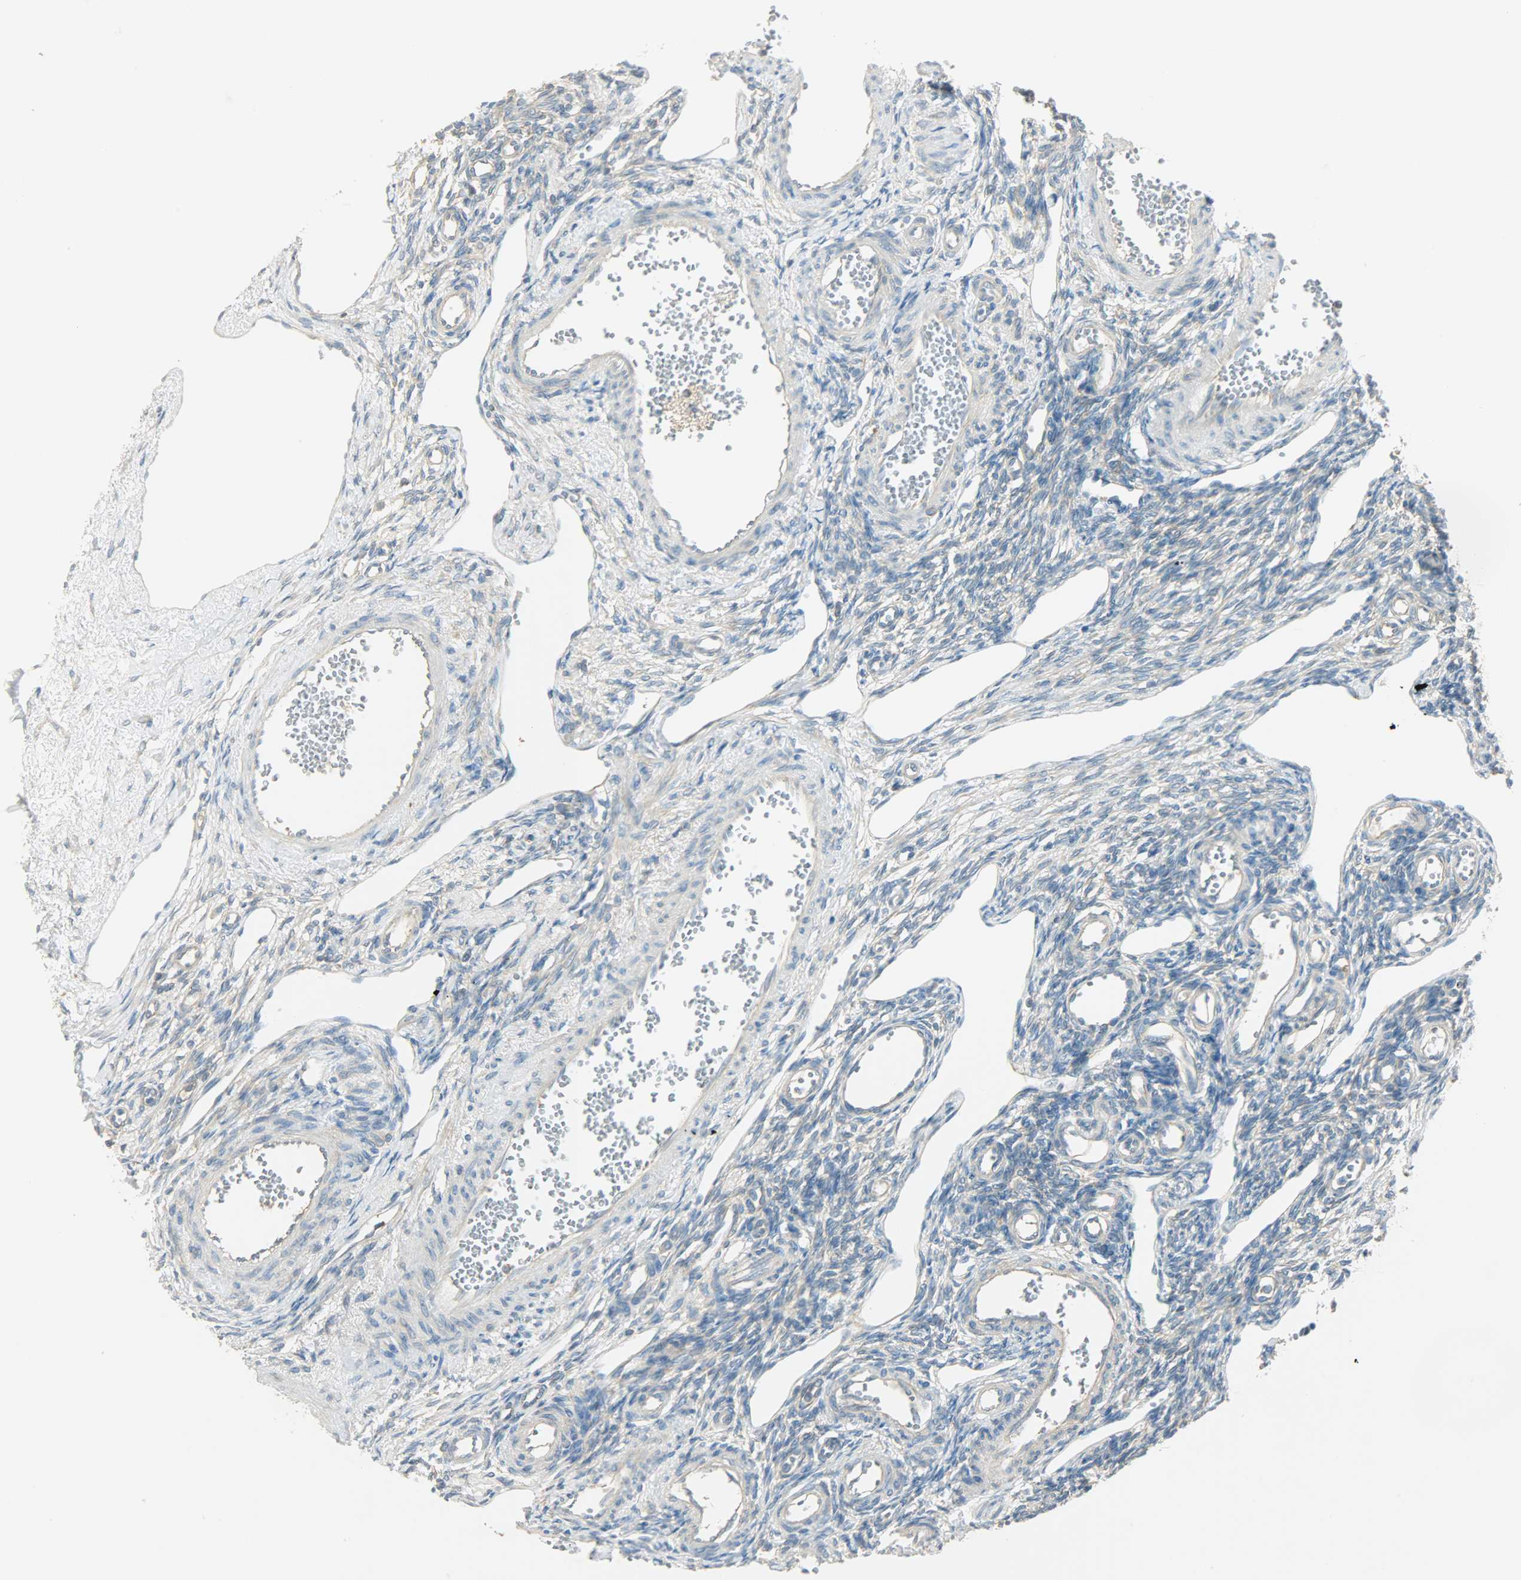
{"staining": {"intensity": "weak", "quantity": "25%-75%", "location": "cytoplasmic/membranous"}, "tissue": "ovary", "cell_type": "Ovarian stroma cells", "image_type": "normal", "snomed": [{"axis": "morphology", "description": "Normal tissue, NOS"}, {"axis": "topography", "description": "Ovary"}], "caption": "Ovary stained with a brown dye reveals weak cytoplasmic/membranous positive expression in about 25%-75% of ovarian stroma cells.", "gene": "TSC22D2", "patient": {"sex": "female", "age": 33}}